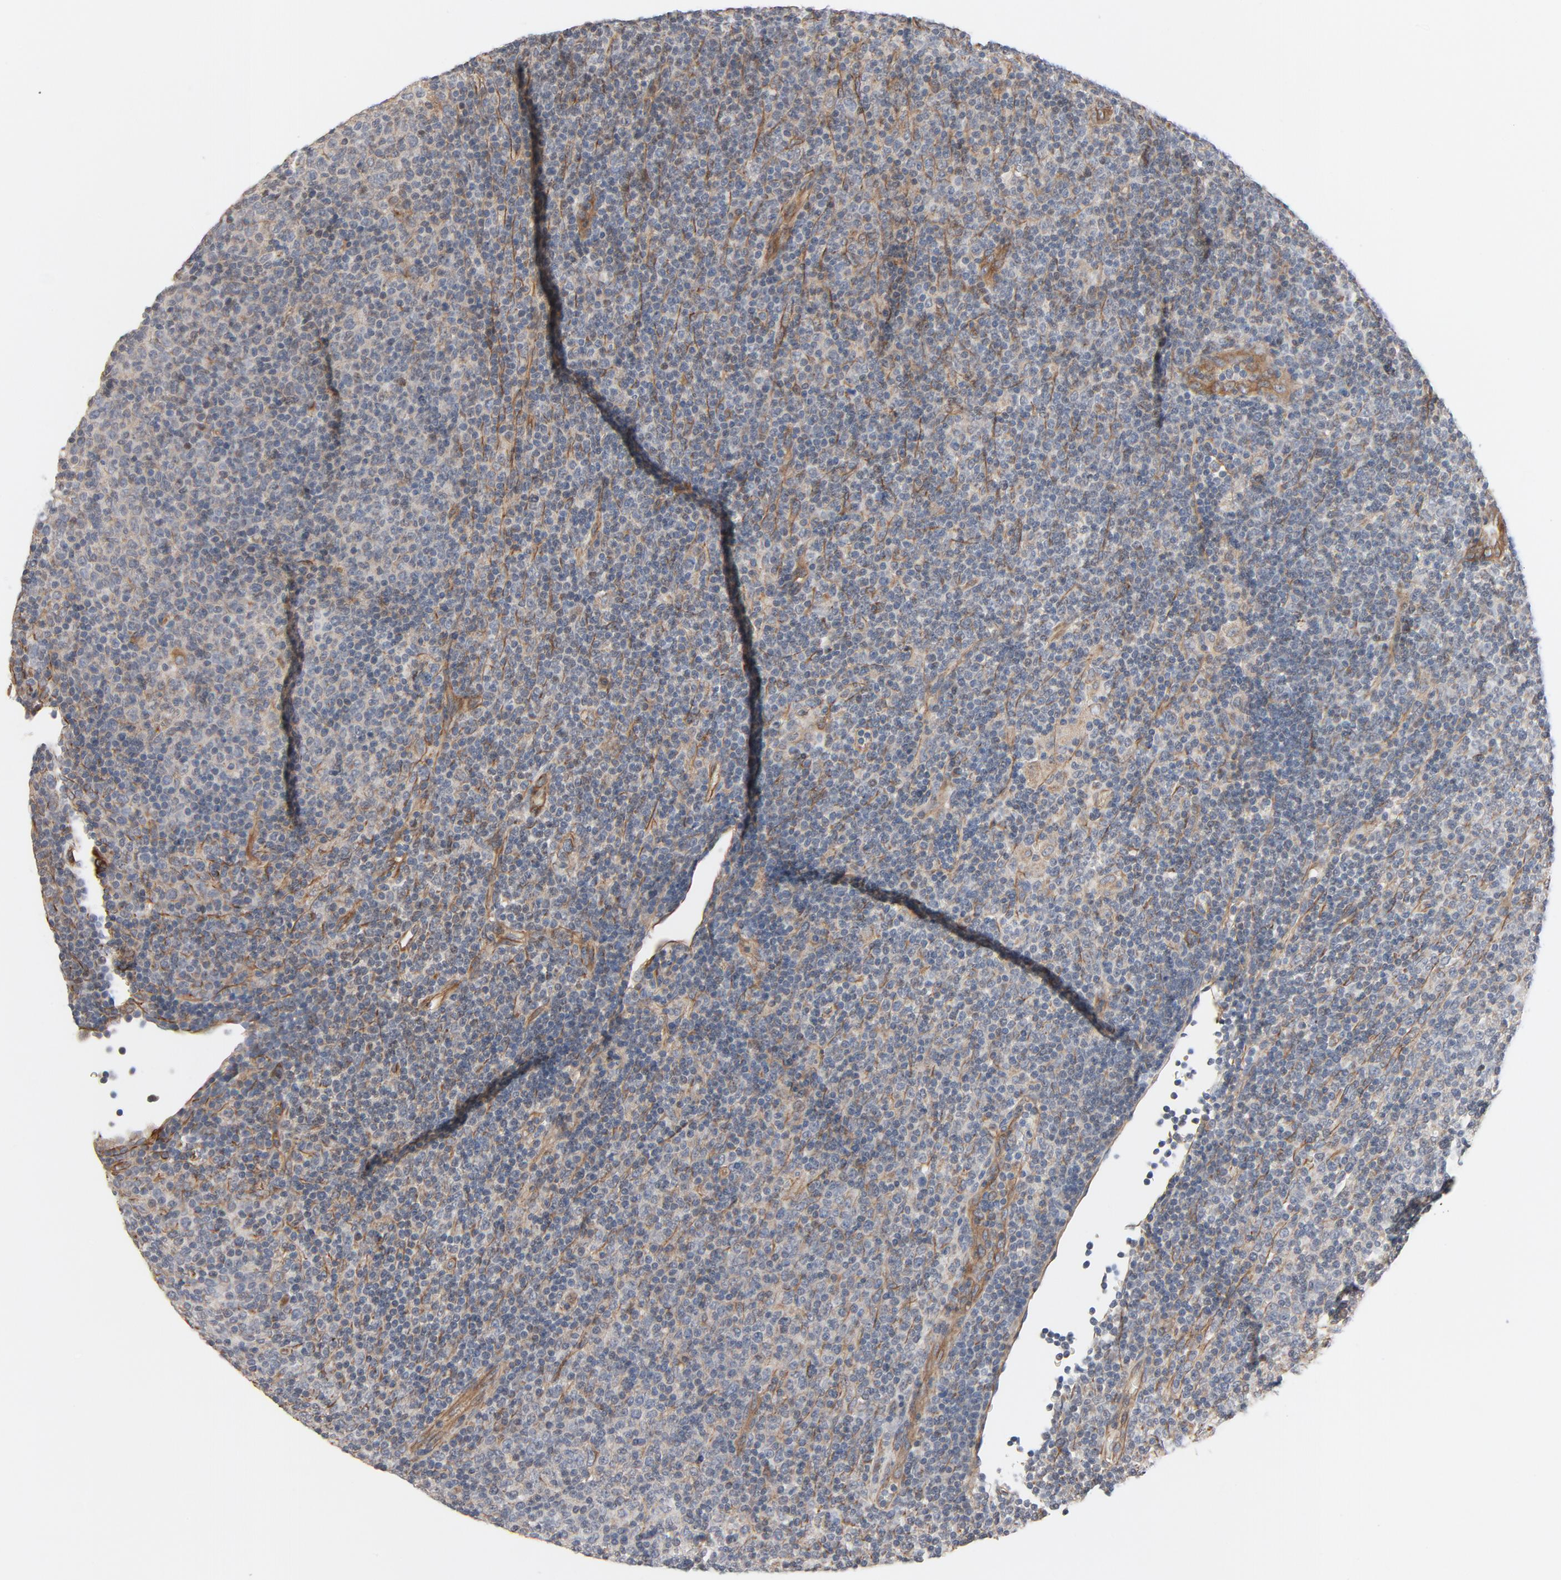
{"staining": {"intensity": "weak", "quantity": "25%-75%", "location": "cytoplasmic/membranous"}, "tissue": "lymphoma", "cell_type": "Tumor cells", "image_type": "cancer", "snomed": [{"axis": "morphology", "description": "Malignant lymphoma, non-Hodgkin's type, Low grade"}, {"axis": "topography", "description": "Lymph node"}], "caption": "A brown stain labels weak cytoplasmic/membranous expression of a protein in human lymphoma tumor cells.", "gene": "TRIOBP", "patient": {"sex": "male", "age": 70}}